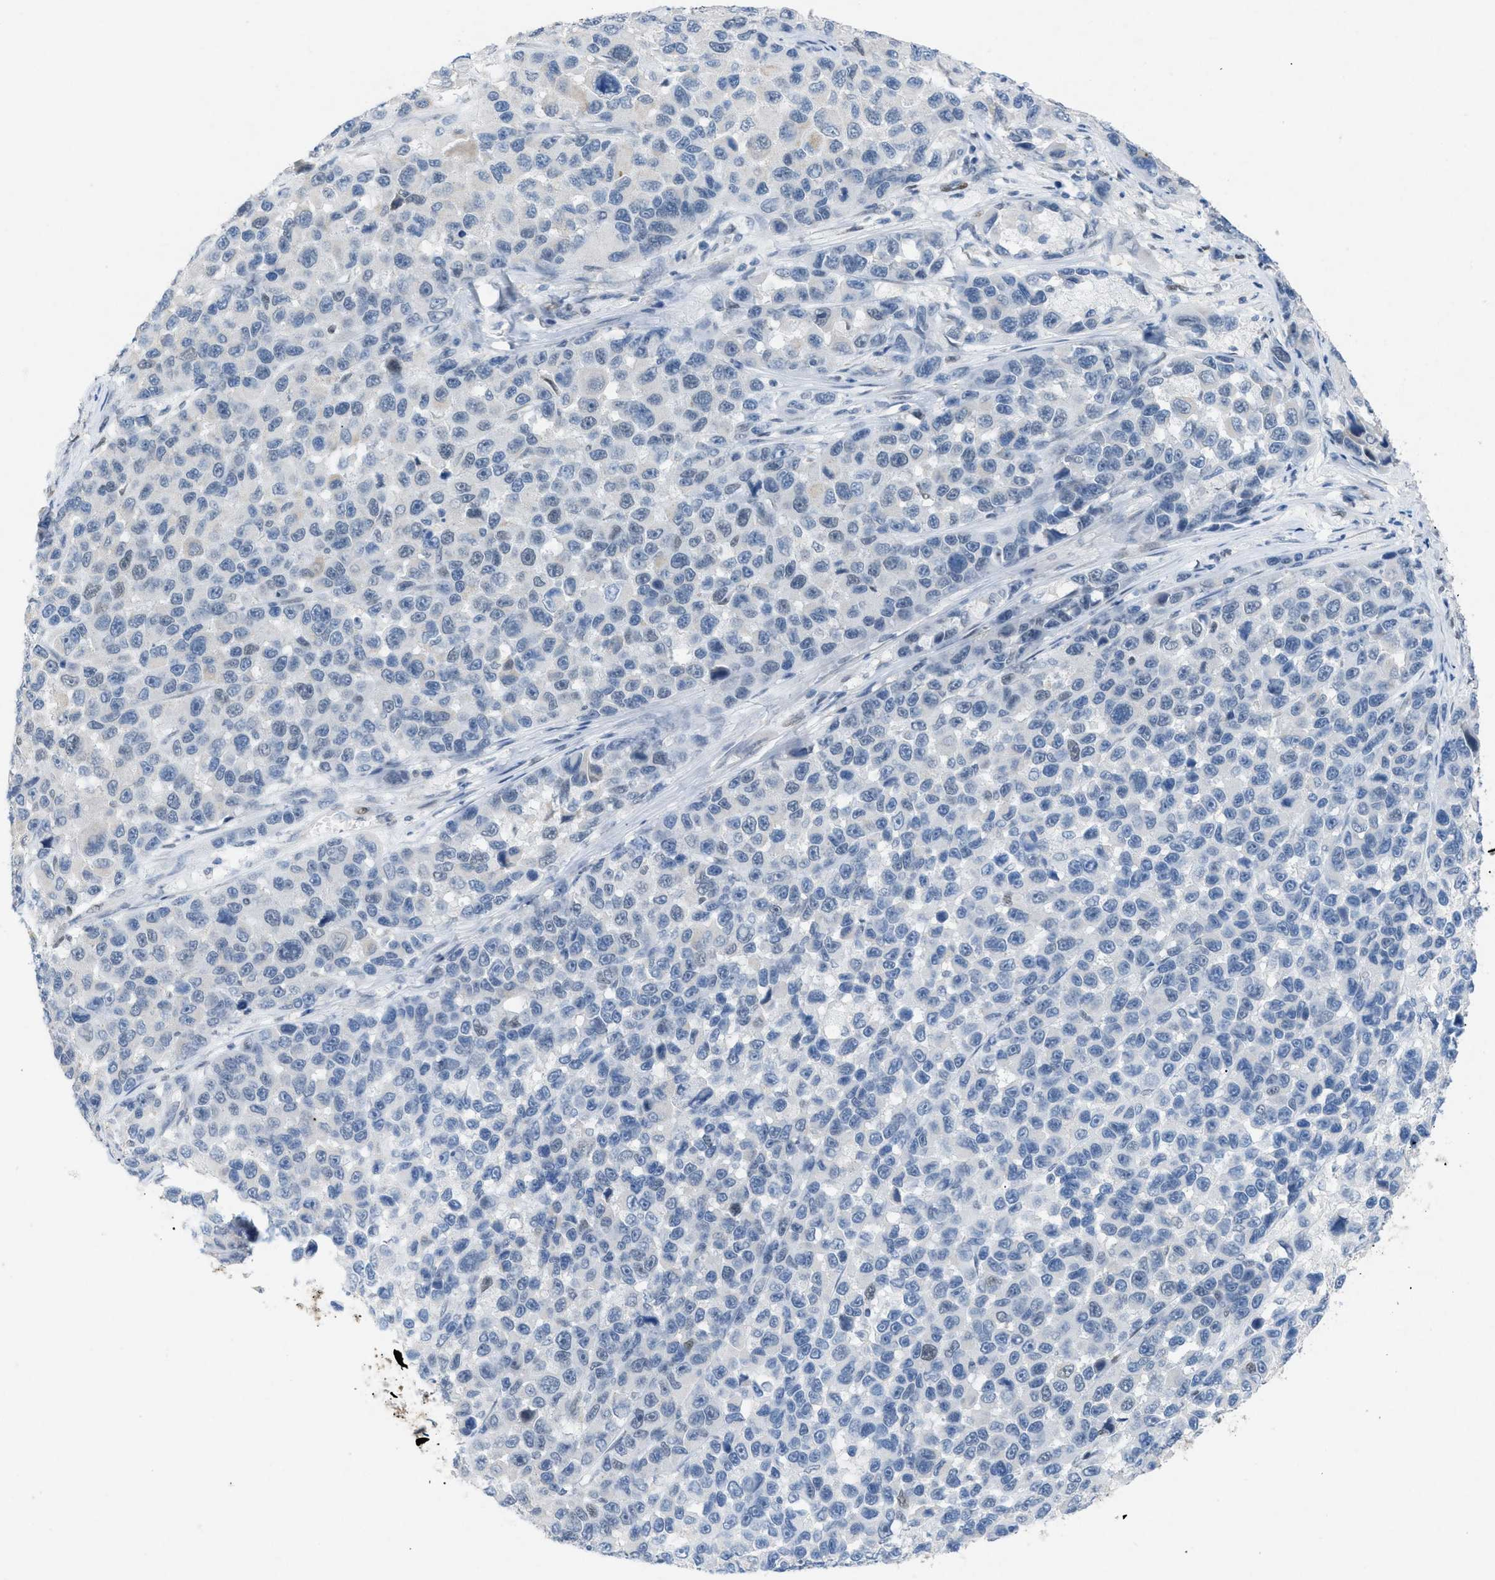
{"staining": {"intensity": "negative", "quantity": "none", "location": "none"}, "tissue": "melanoma", "cell_type": "Tumor cells", "image_type": "cancer", "snomed": [{"axis": "morphology", "description": "Malignant melanoma, NOS"}, {"axis": "topography", "description": "Skin"}], "caption": "Immunohistochemical staining of malignant melanoma demonstrates no significant expression in tumor cells.", "gene": "TASOR", "patient": {"sex": "male", "age": 53}}